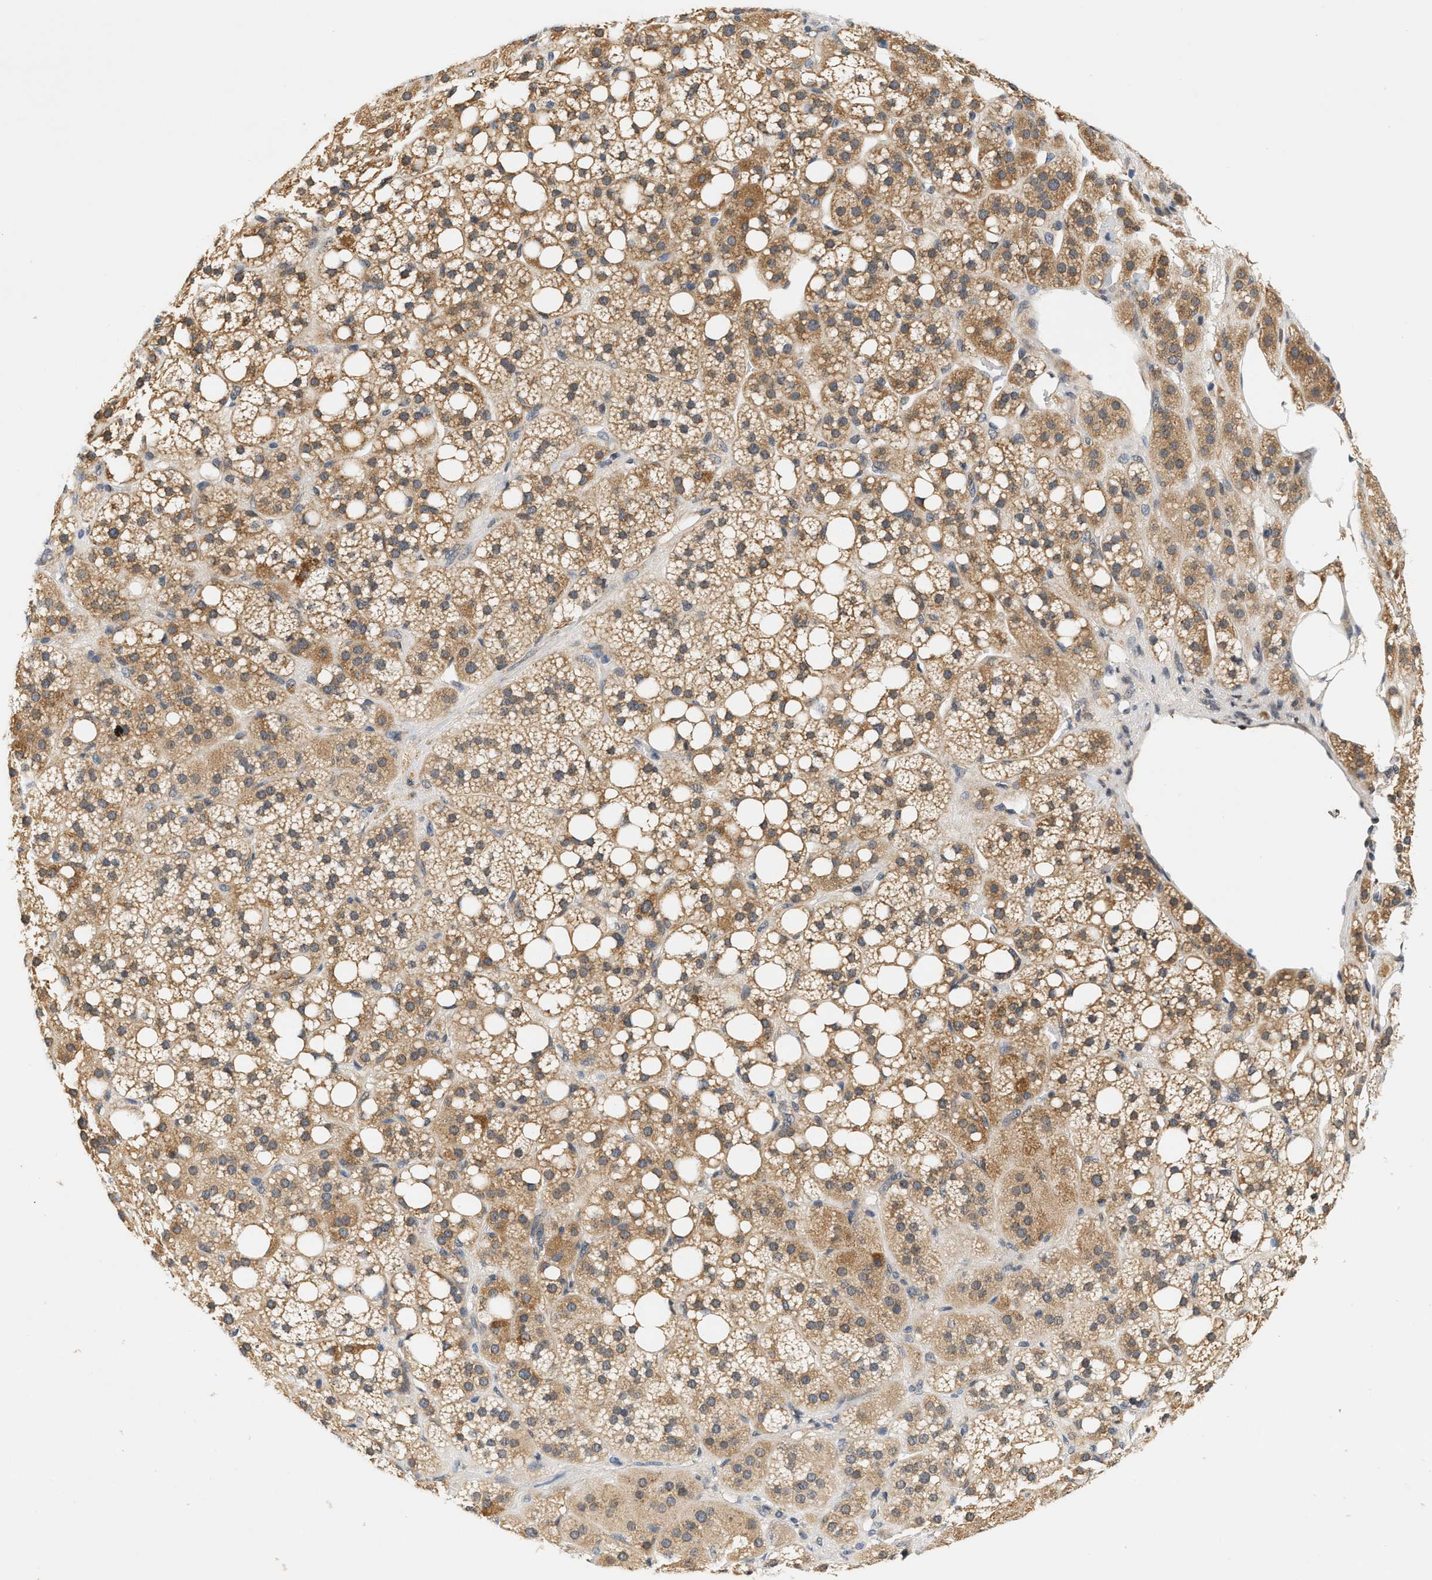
{"staining": {"intensity": "moderate", "quantity": ">75%", "location": "cytoplasmic/membranous"}, "tissue": "adrenal gland", "cell_type": "Glandular cells", "image_type": "normal", "snomed": [{"axis": "morphology", "description": "Normal tissue, NOS"}, {"axis": "topography", "description": "Adrenal gland"}], "caption": "Adrenal gland stained with DAB IHC displays medium levels of moderate cytoplasmic/membranous positivity in approximately >75% of glandular cells.", "gene": "GIGYF1", "patient": {"sex": "female", "age": 59}}